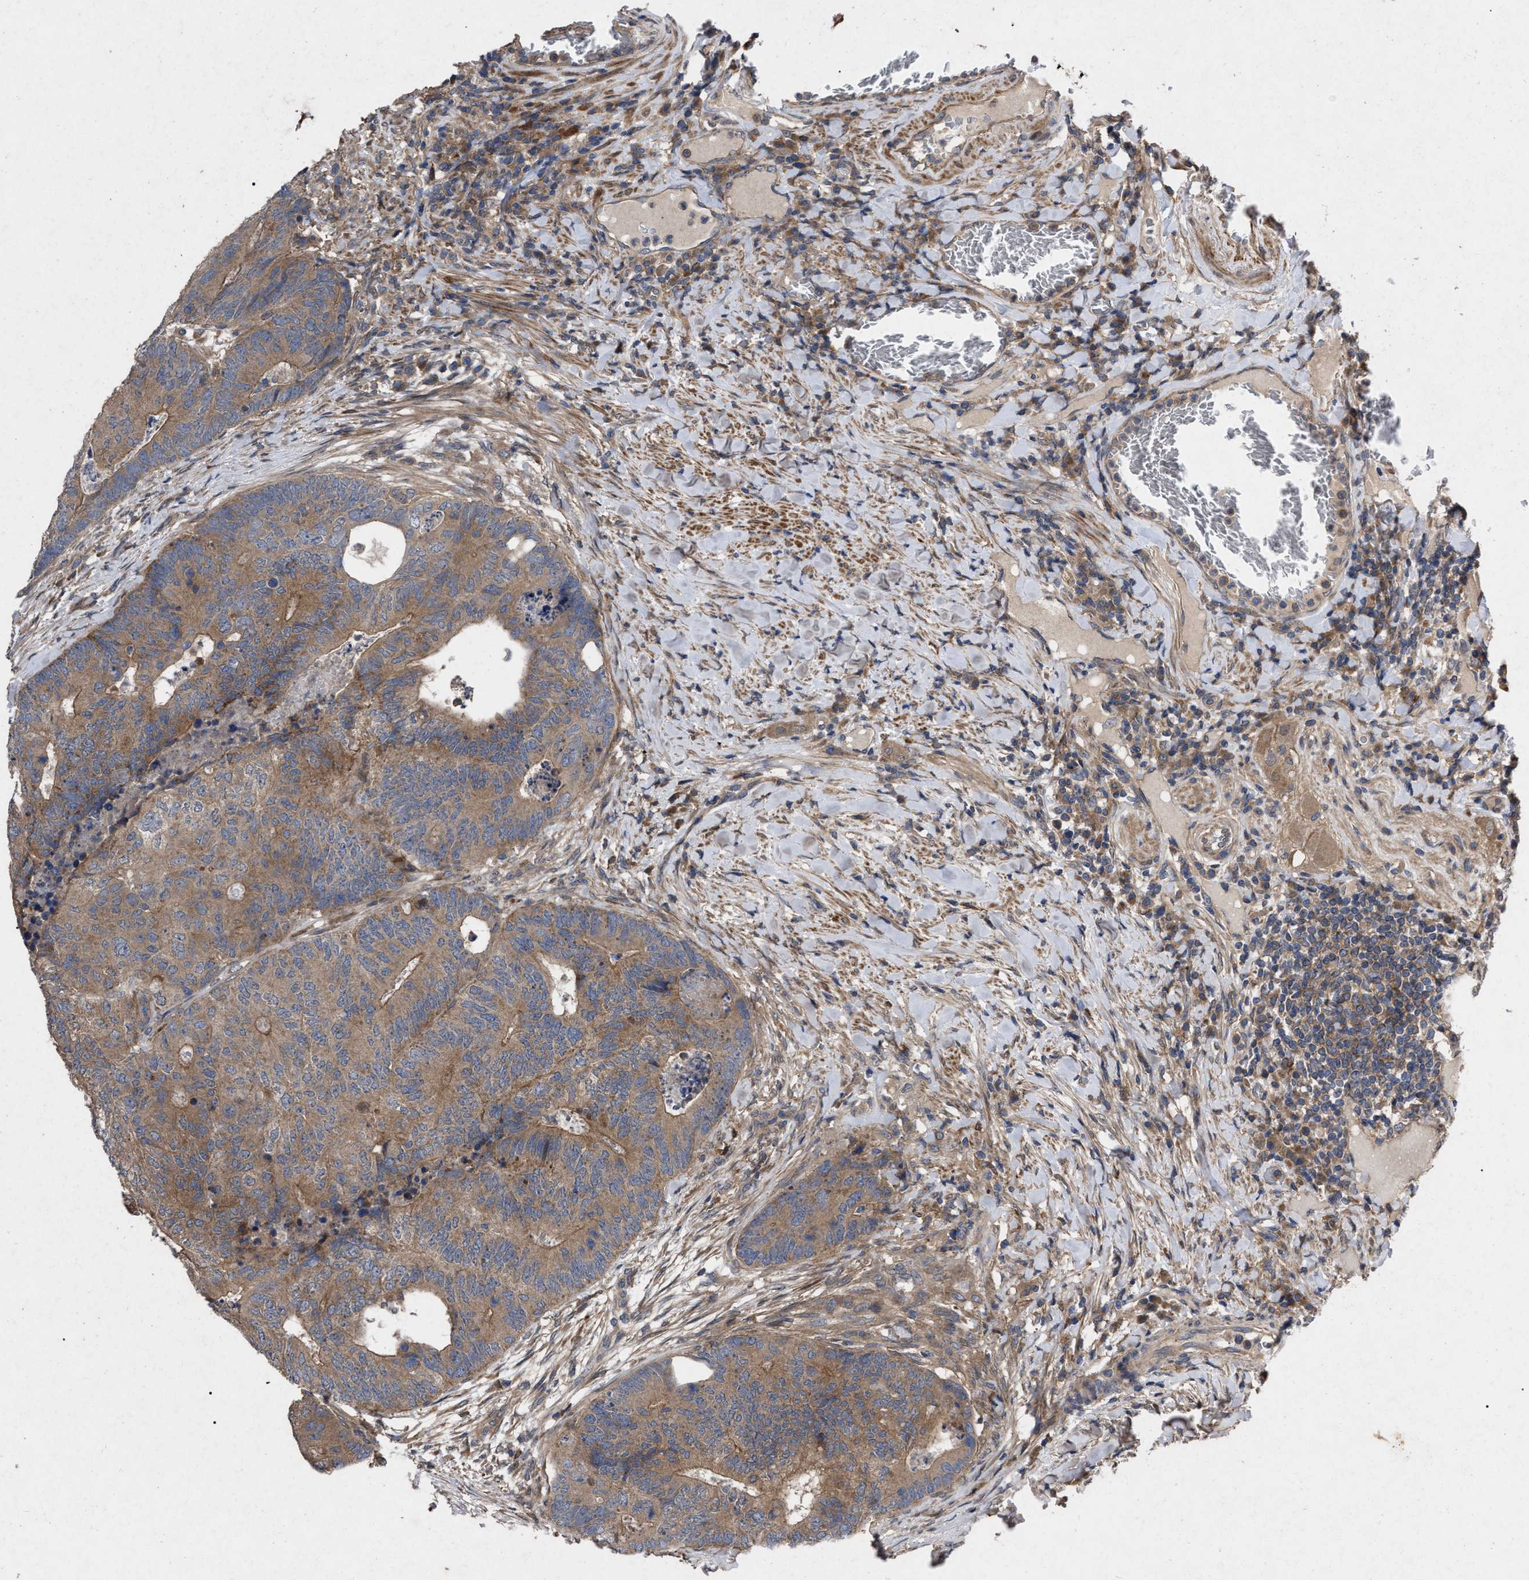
{"staining": {"intensity": "moderate", "quantity": ">75%", "location": "cytoplasmic/membranous"}, "tissue": "colorectal cancer", "cell_type": "Tumor cells", "image_type": "cancer", "snomed": [{"axis": "morphology", "description": "Adenocarcinoma, NOS"}, {"axis": "topography", "description": "Colon"}], "caption": "This micrograph shows IHC staining of human adenocarcinoma (colorectal), with medium moderate cytoplasmic/membranous expression in approximately >75% of tumor cells.", "gene": "CDKN2C", "patient": {"sex": "female", "age": 67}}